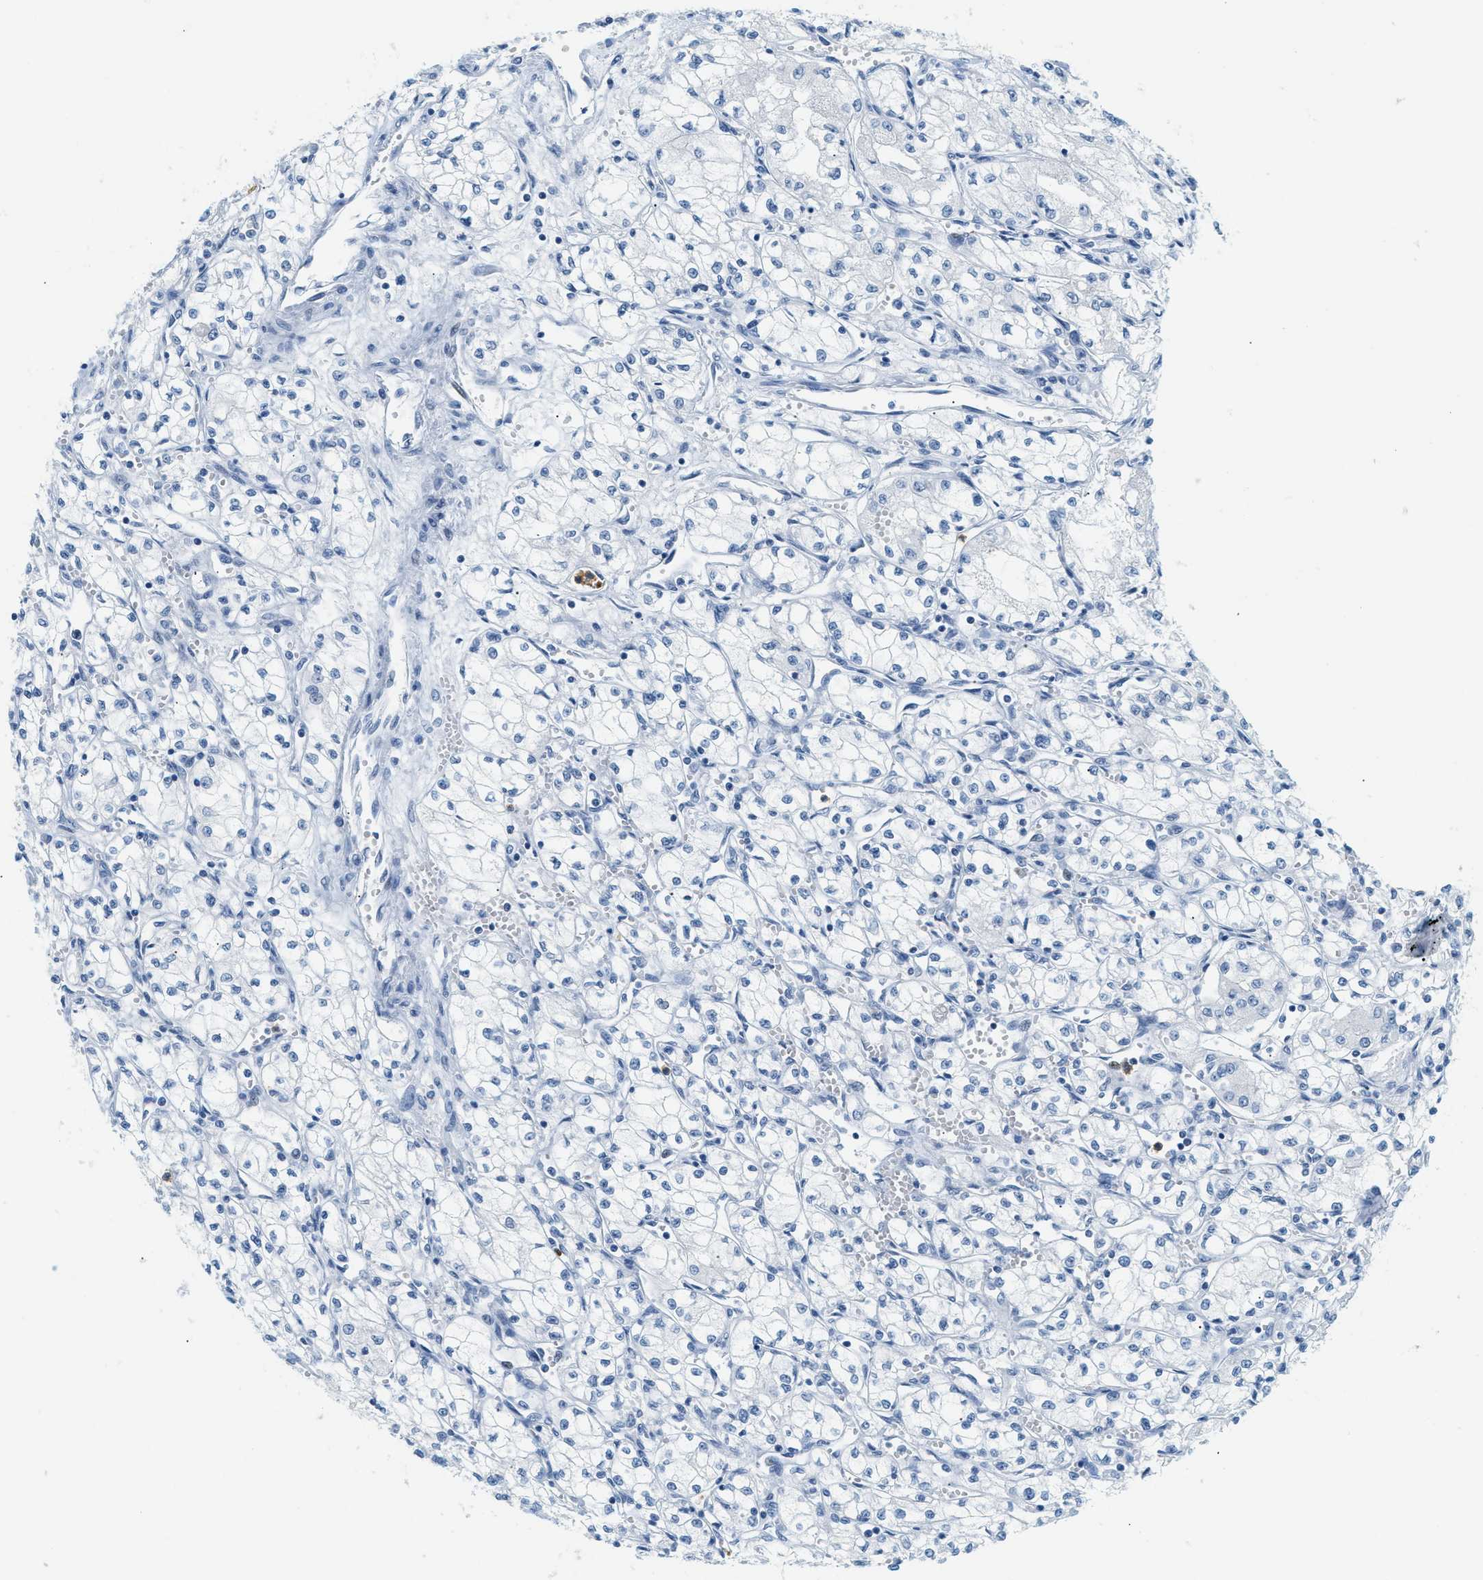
{"staining": {"intensity": "negative", "quantity": "none", "location": "none"}, "tissue": "renal cancer", "cell_type": "Tumor cells", "image_type": "cancer", "snomed": [{"axis": "morphology", "description": "Normal tissue, NOS"}, {"axis": "morphology", "description": "Adenocarcinoma, NOS"}, {"axis": "topography", "description": "Kidney"}], "caption": "Human adenocarcinoma (renal) stained for a protein using IHC demonstrates no expression in tumor cells.", "gene": "LCN2", "patient": {"sex": "male", "age": 59}}